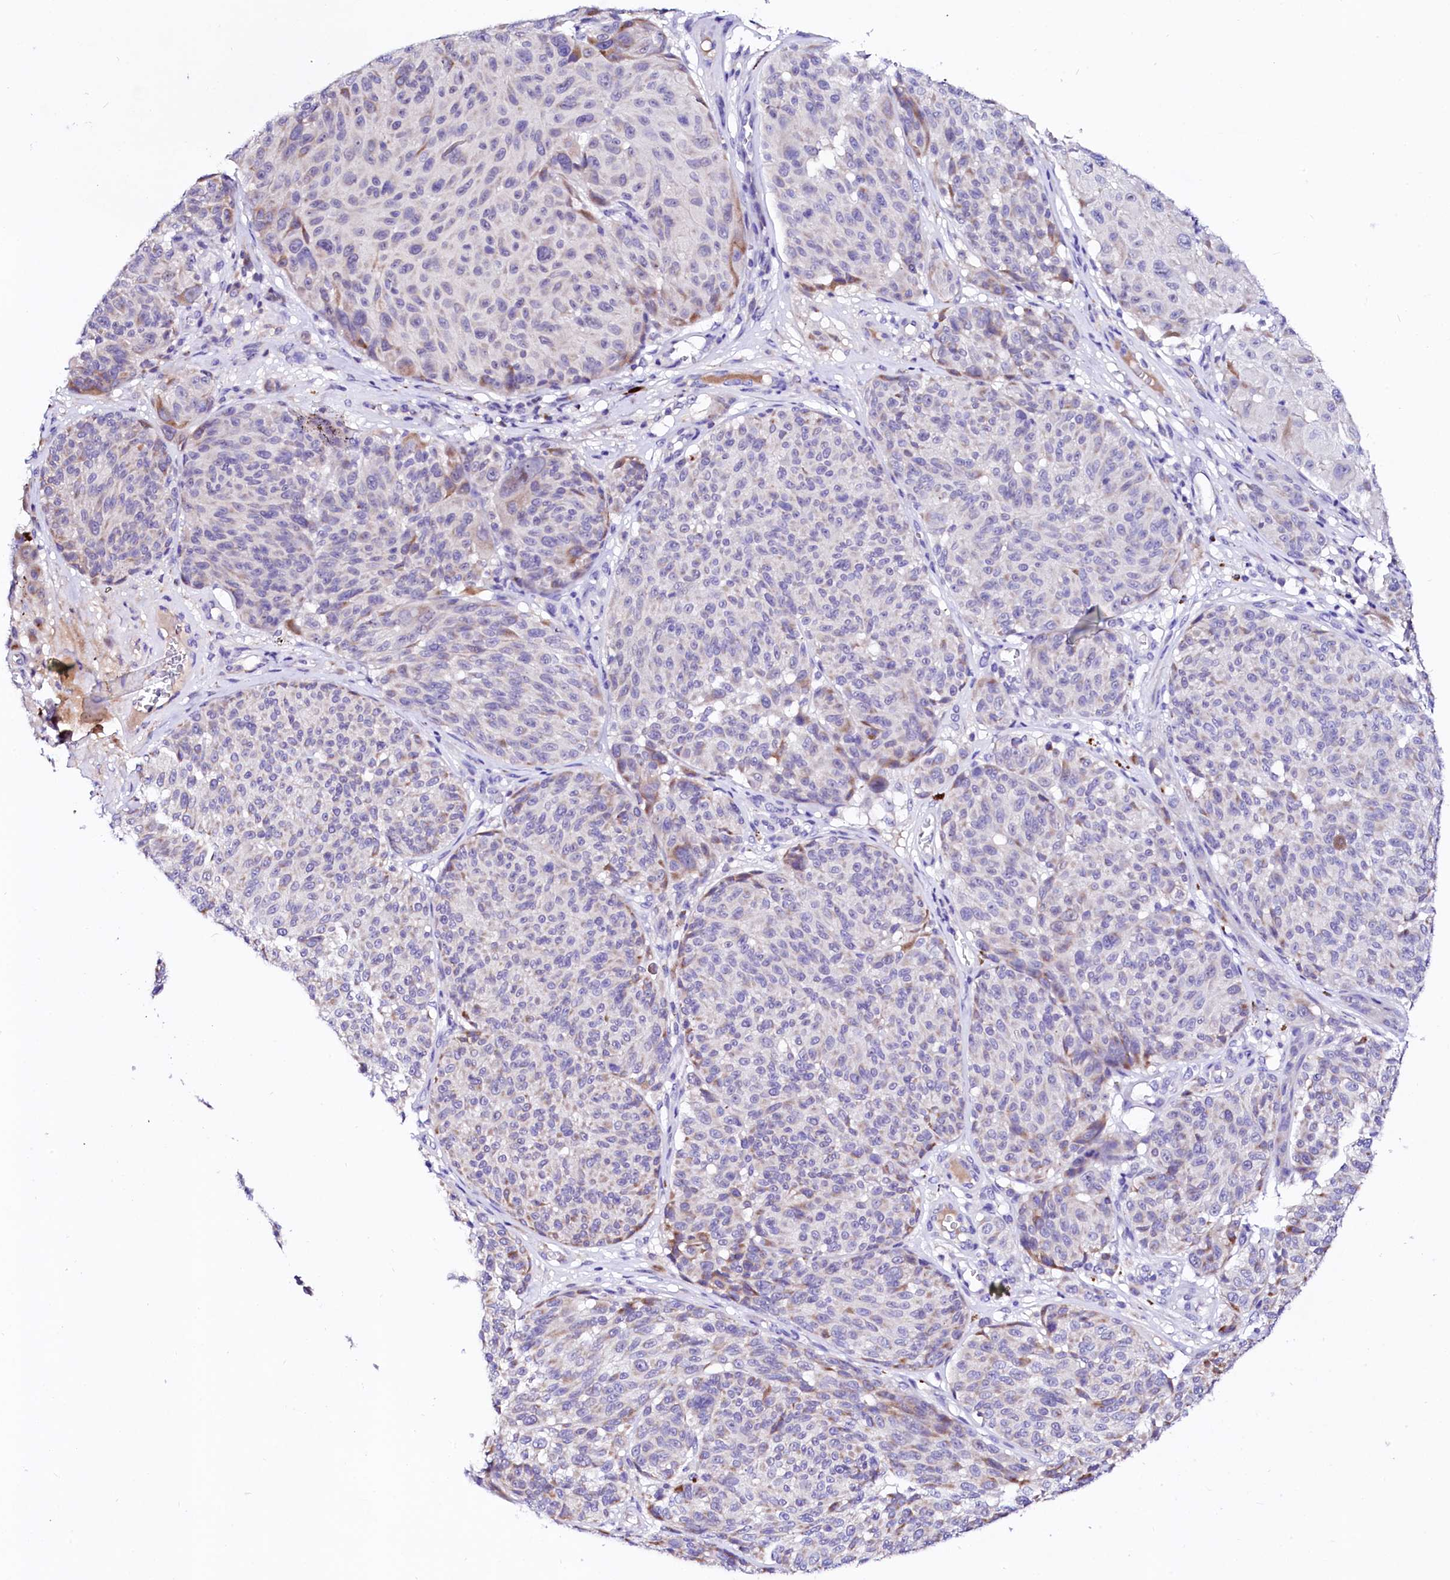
{"staining": {"intensity": "negative", "quantity": "none", "location": "none"}, "tissue": "melanoma", "cell_type": "Tumor cells", "image_type": "cancer", "snomed": [{"axis": "morphology", "description": "Malignant melanoma, NOS"}, {"axis": "topography", "description": "Skin"}], "caption": "Immunohistochemical staining of human melanoma demonstrates no significant expression in tumor cells. (DAB IHC visualized using brightfield microscopy, high magnification).", "gene": "BTBD16", "patient": {"sex": "male", "age": 83}}